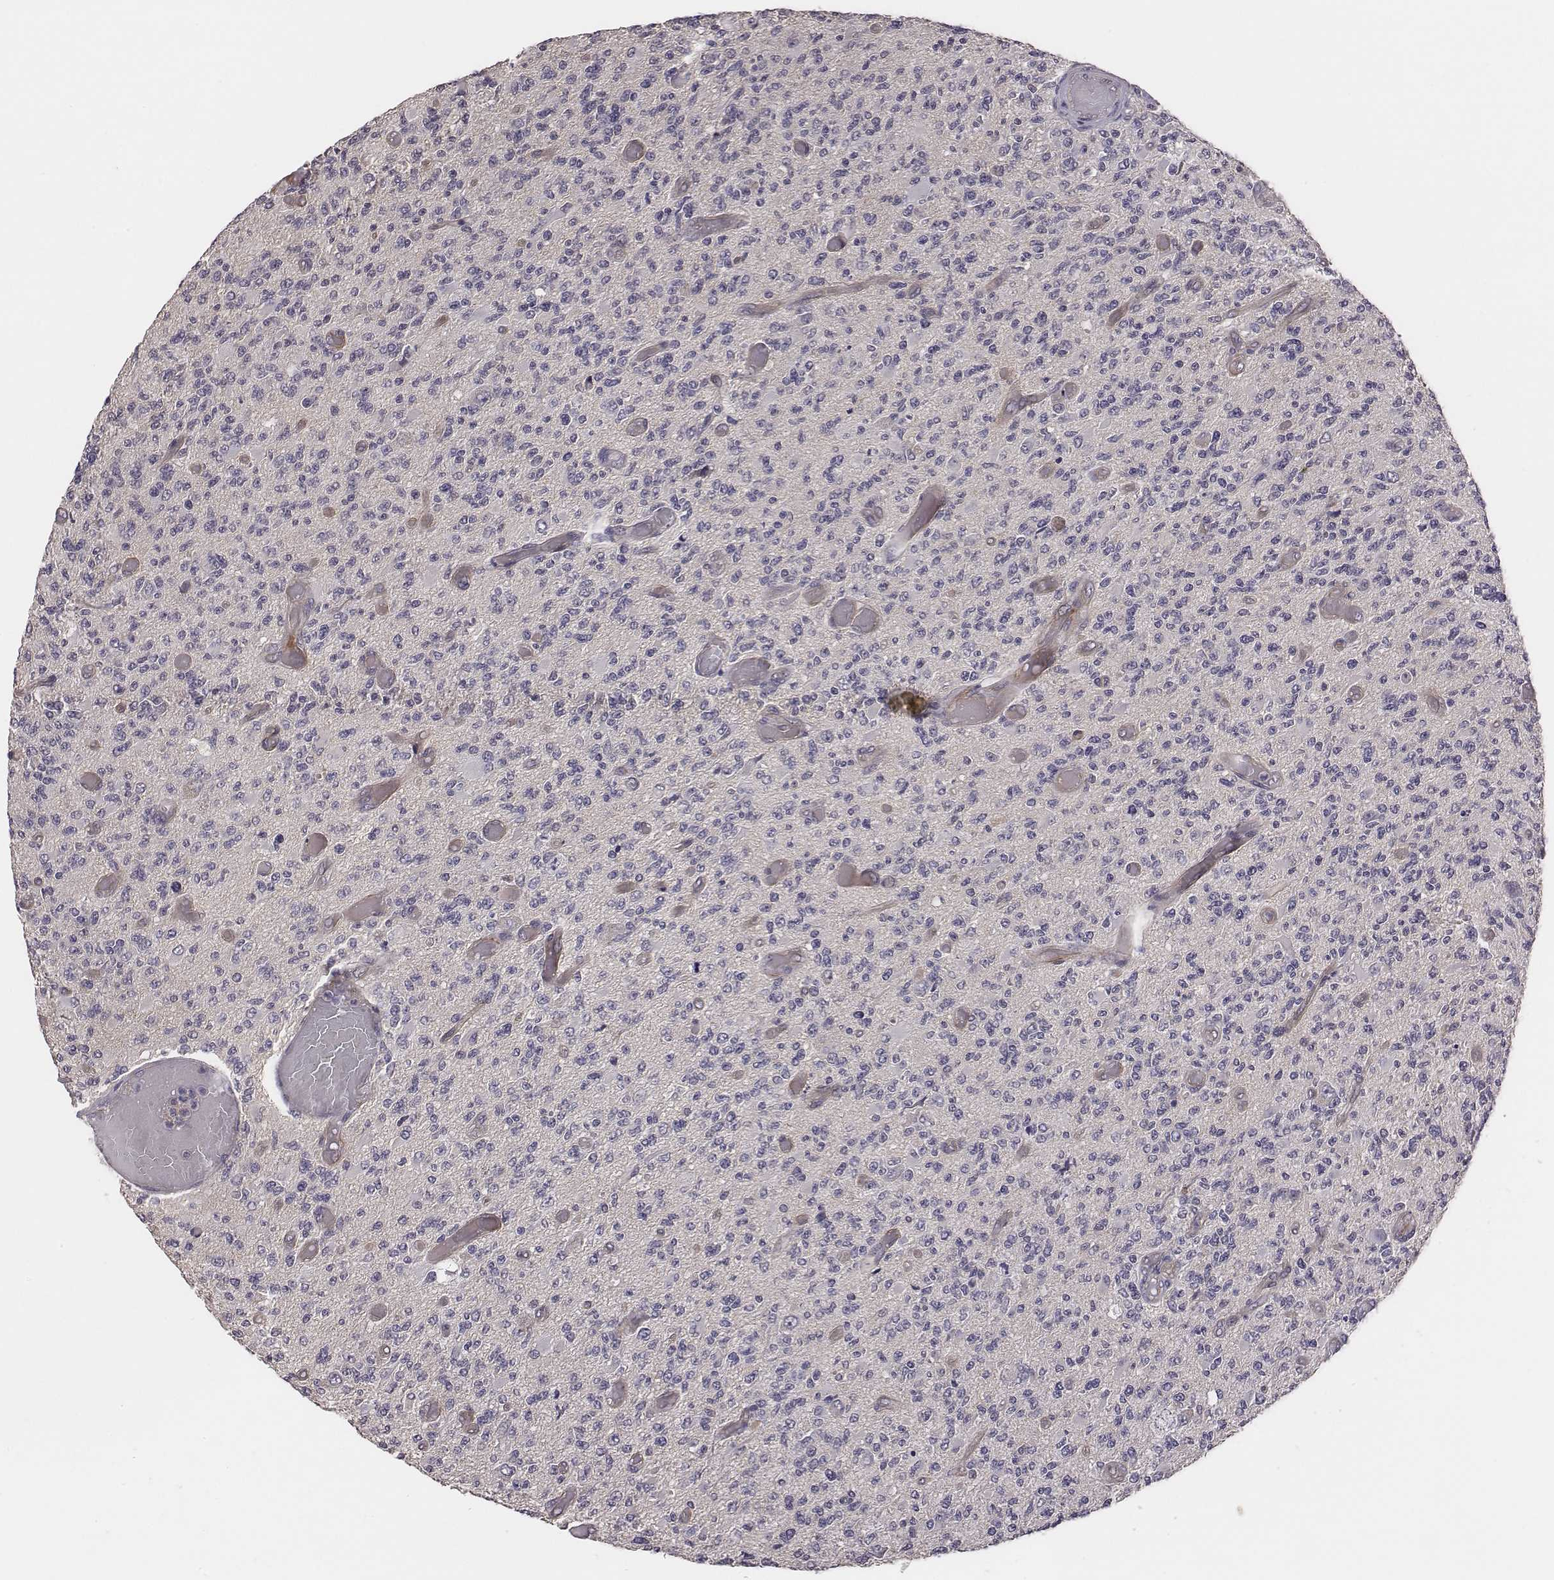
{"staining": {"intensity": "negative", "quantity": "none", "location": "none"}, "tissue": "glioma", "cell_type": "Tumor cells", "image_type": "cancer", "snomed": [{"axis": "morphology", "description": "Glioma, malignant, High grade"}, {"axis": "topography", "description": "Brain"}], "caption": "This is an IHC micrograph of glioma. There is no staining in tumor cells.", "gene": "SCARF1", "patient": {"sex": "female", "age": 63}}